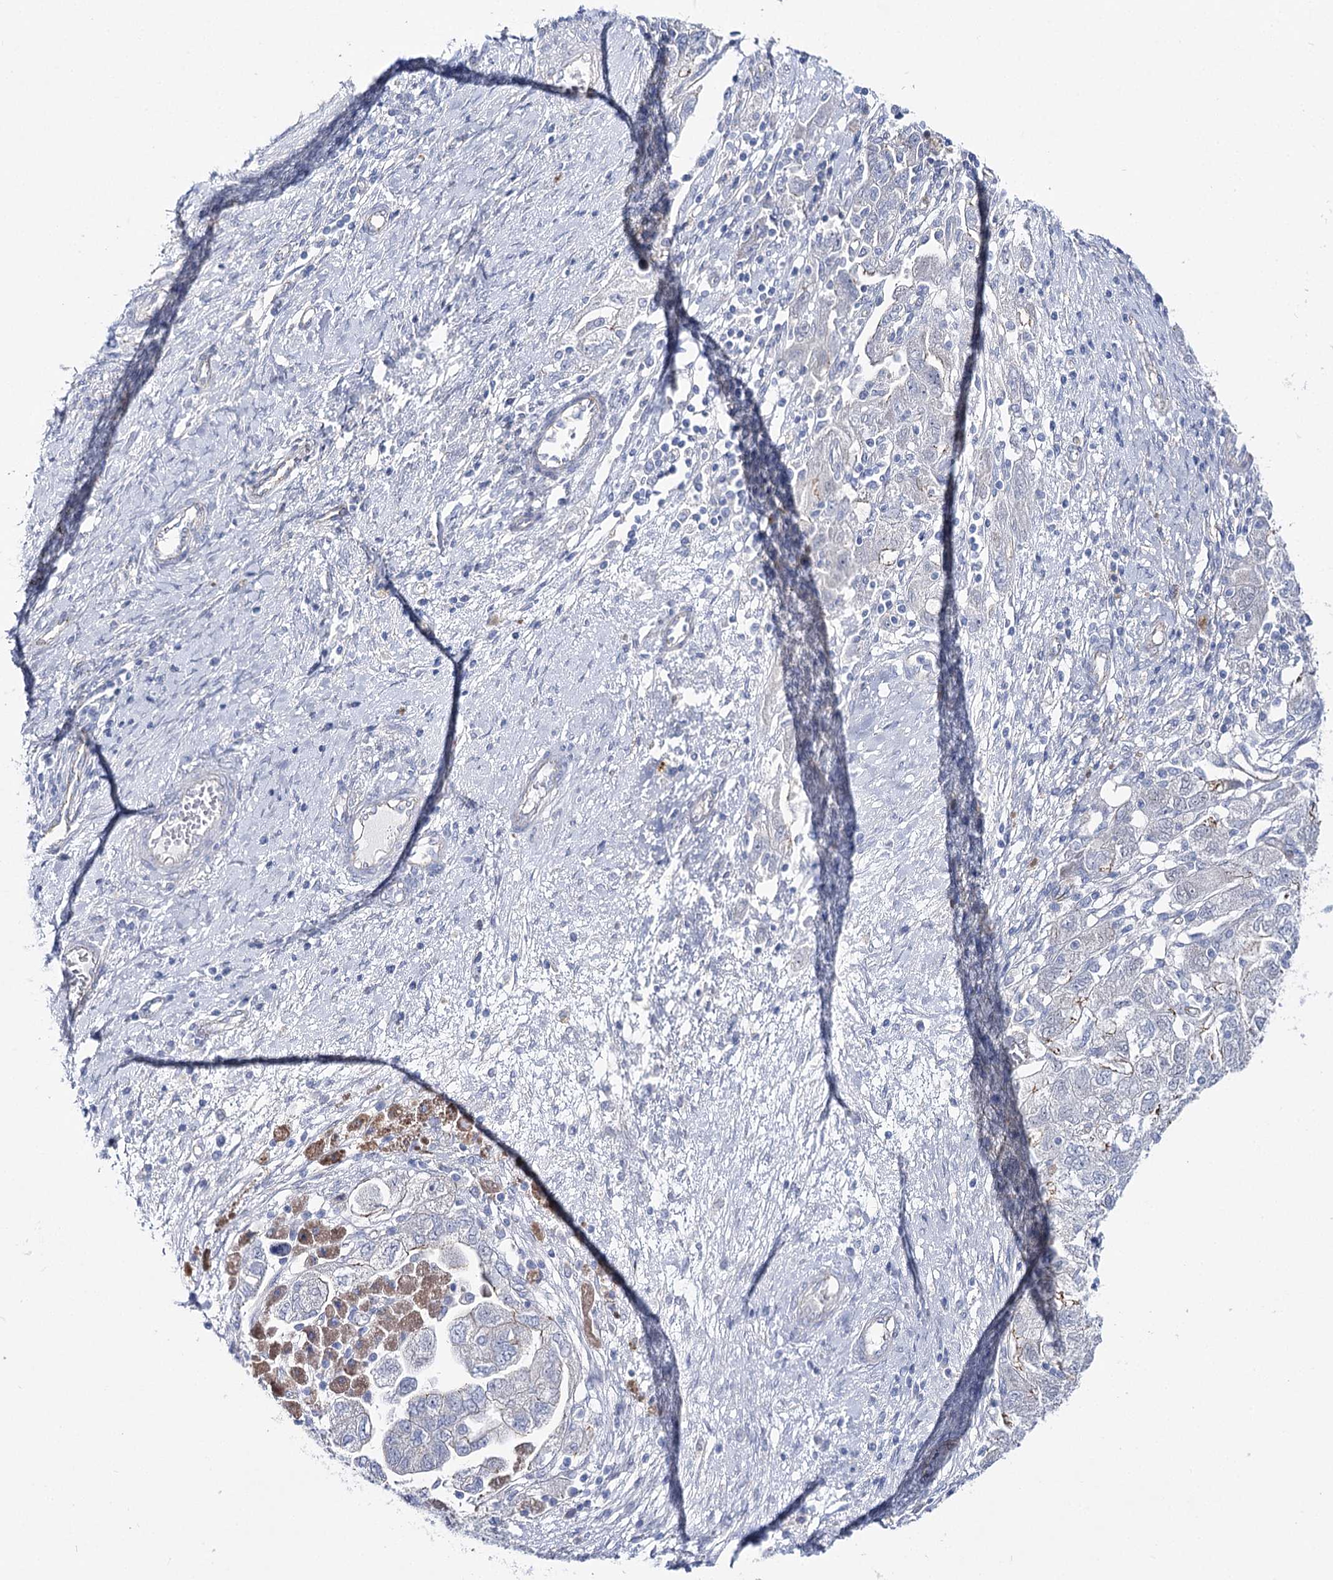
{"staining": {"intensity": "negative", "quantity": "none", "location": "none"}, "tissue": "ovarian cancer", "cell_type": "Tumor cells", "image_type": "cancer", "snomed": [{"axis": "morphology", "description": "Carcinoma, NOS"}, {"axis": "morphology", "description": "Cystadenocarcinoma, serous, NOS"}, {"axis": "topography", "description": "Ovary"}], "caption": "Tumor cells are negative for brown protein staining in ovarian carcinoma. (DAB (3,3'-diaminobenzidine) immunohistochemistry with hematoxylin counter stain).", "gene": "NRAP", "patient": {"sex": "female", "age": 69}}